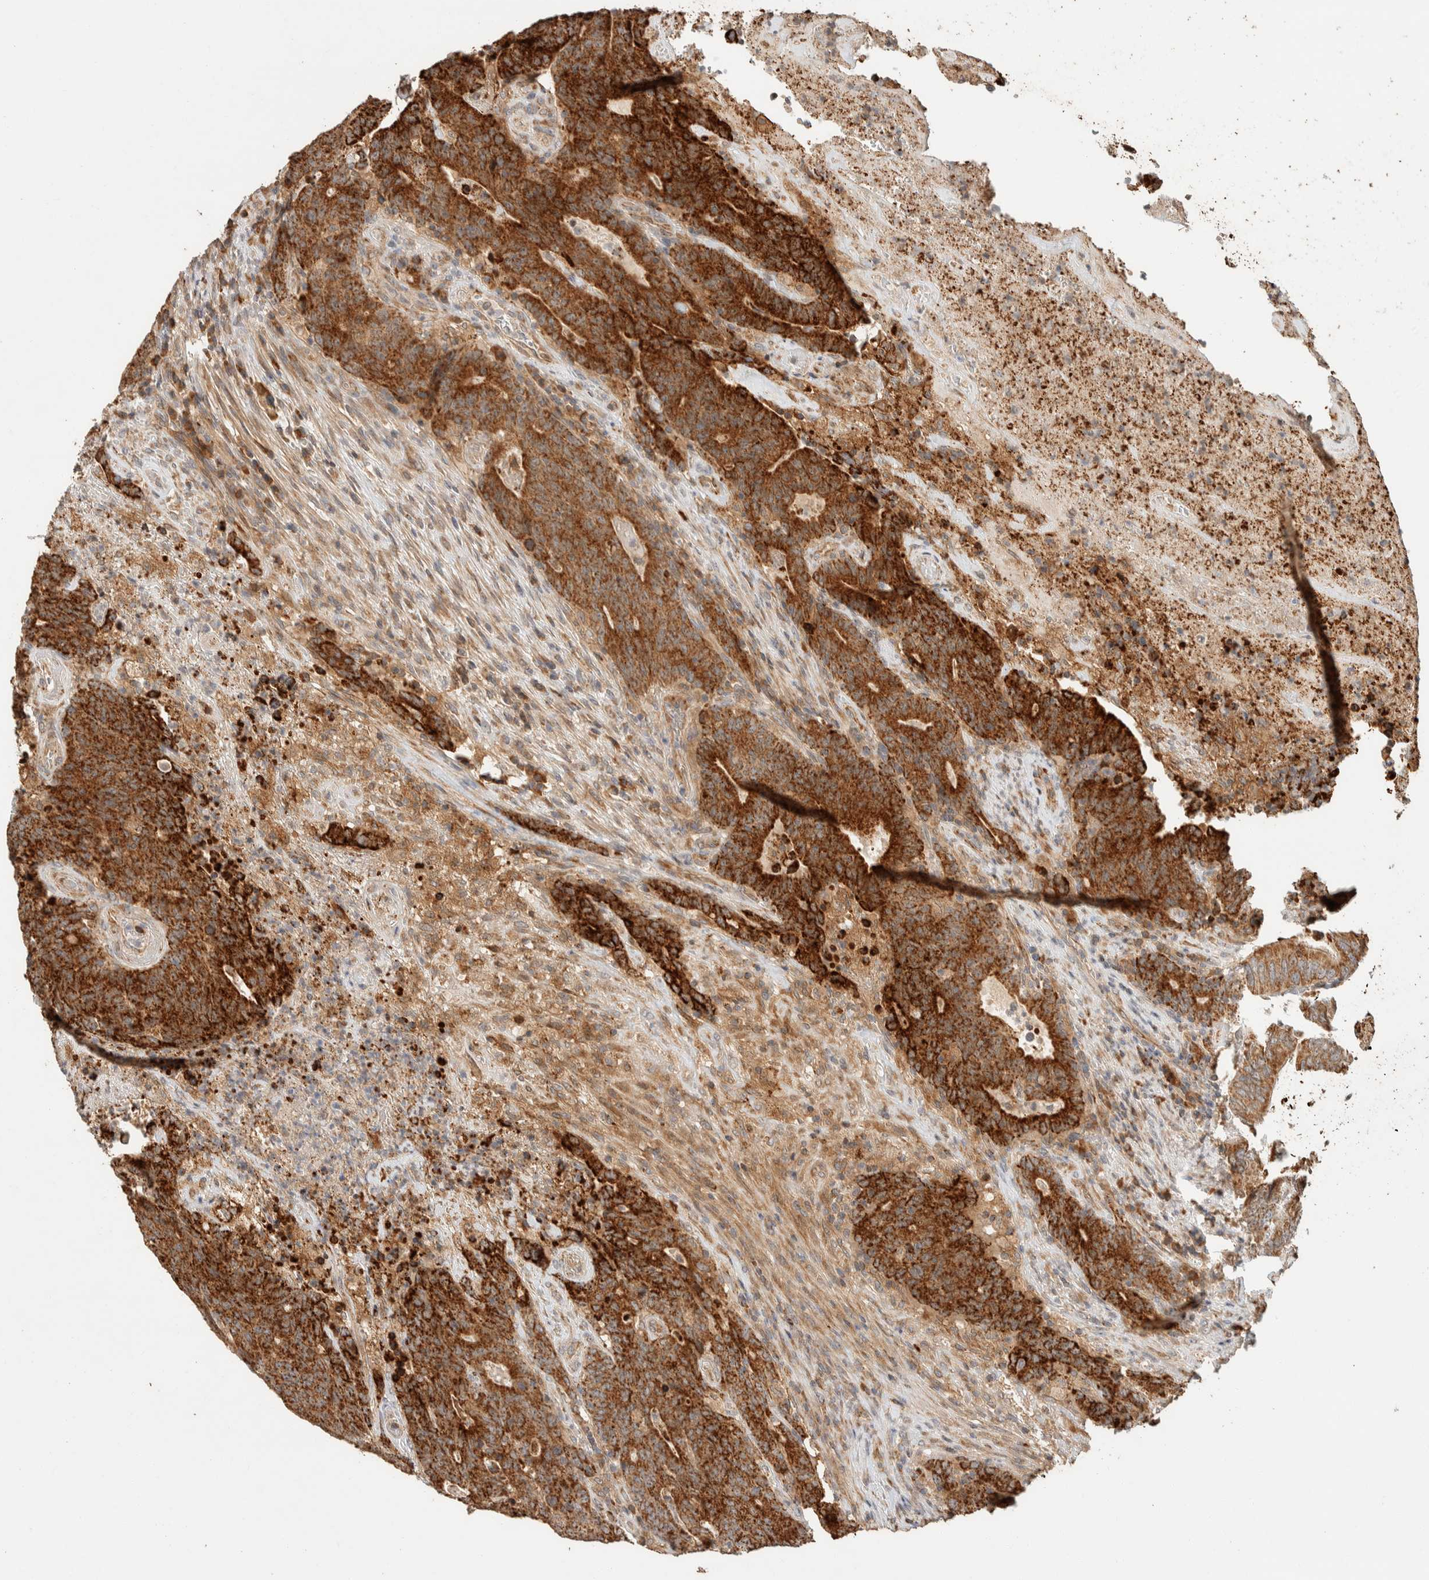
{"staining": {"intensity": "strong", "quantity": ">75%", "location": "cytoplasmic/membranous"}, "tissue": "colorectal cancer", "cell_type": "Tumor cells", "image_type": "cancer", "snomed": [{"axis": "morphology", "description": "Normal tissue, NOS"}, {"axis": "morphology", "description": "Adenocarcinoma, NOS"}, {"axis": "topography", "description": "Colon"}], "caption": "IHC of human colorectal cancer (adenocarcinoma) reveals high levels of strong cytoplasmic/membranous staining in approximately >75% of tumor cells. The protein of interest is stained brown, and the nuclei are stained in blue (DAB IHC with brightfield microscopy, high magnification).", "gene": "KIF9", "patient": {"sex": "female", "age": 75}}